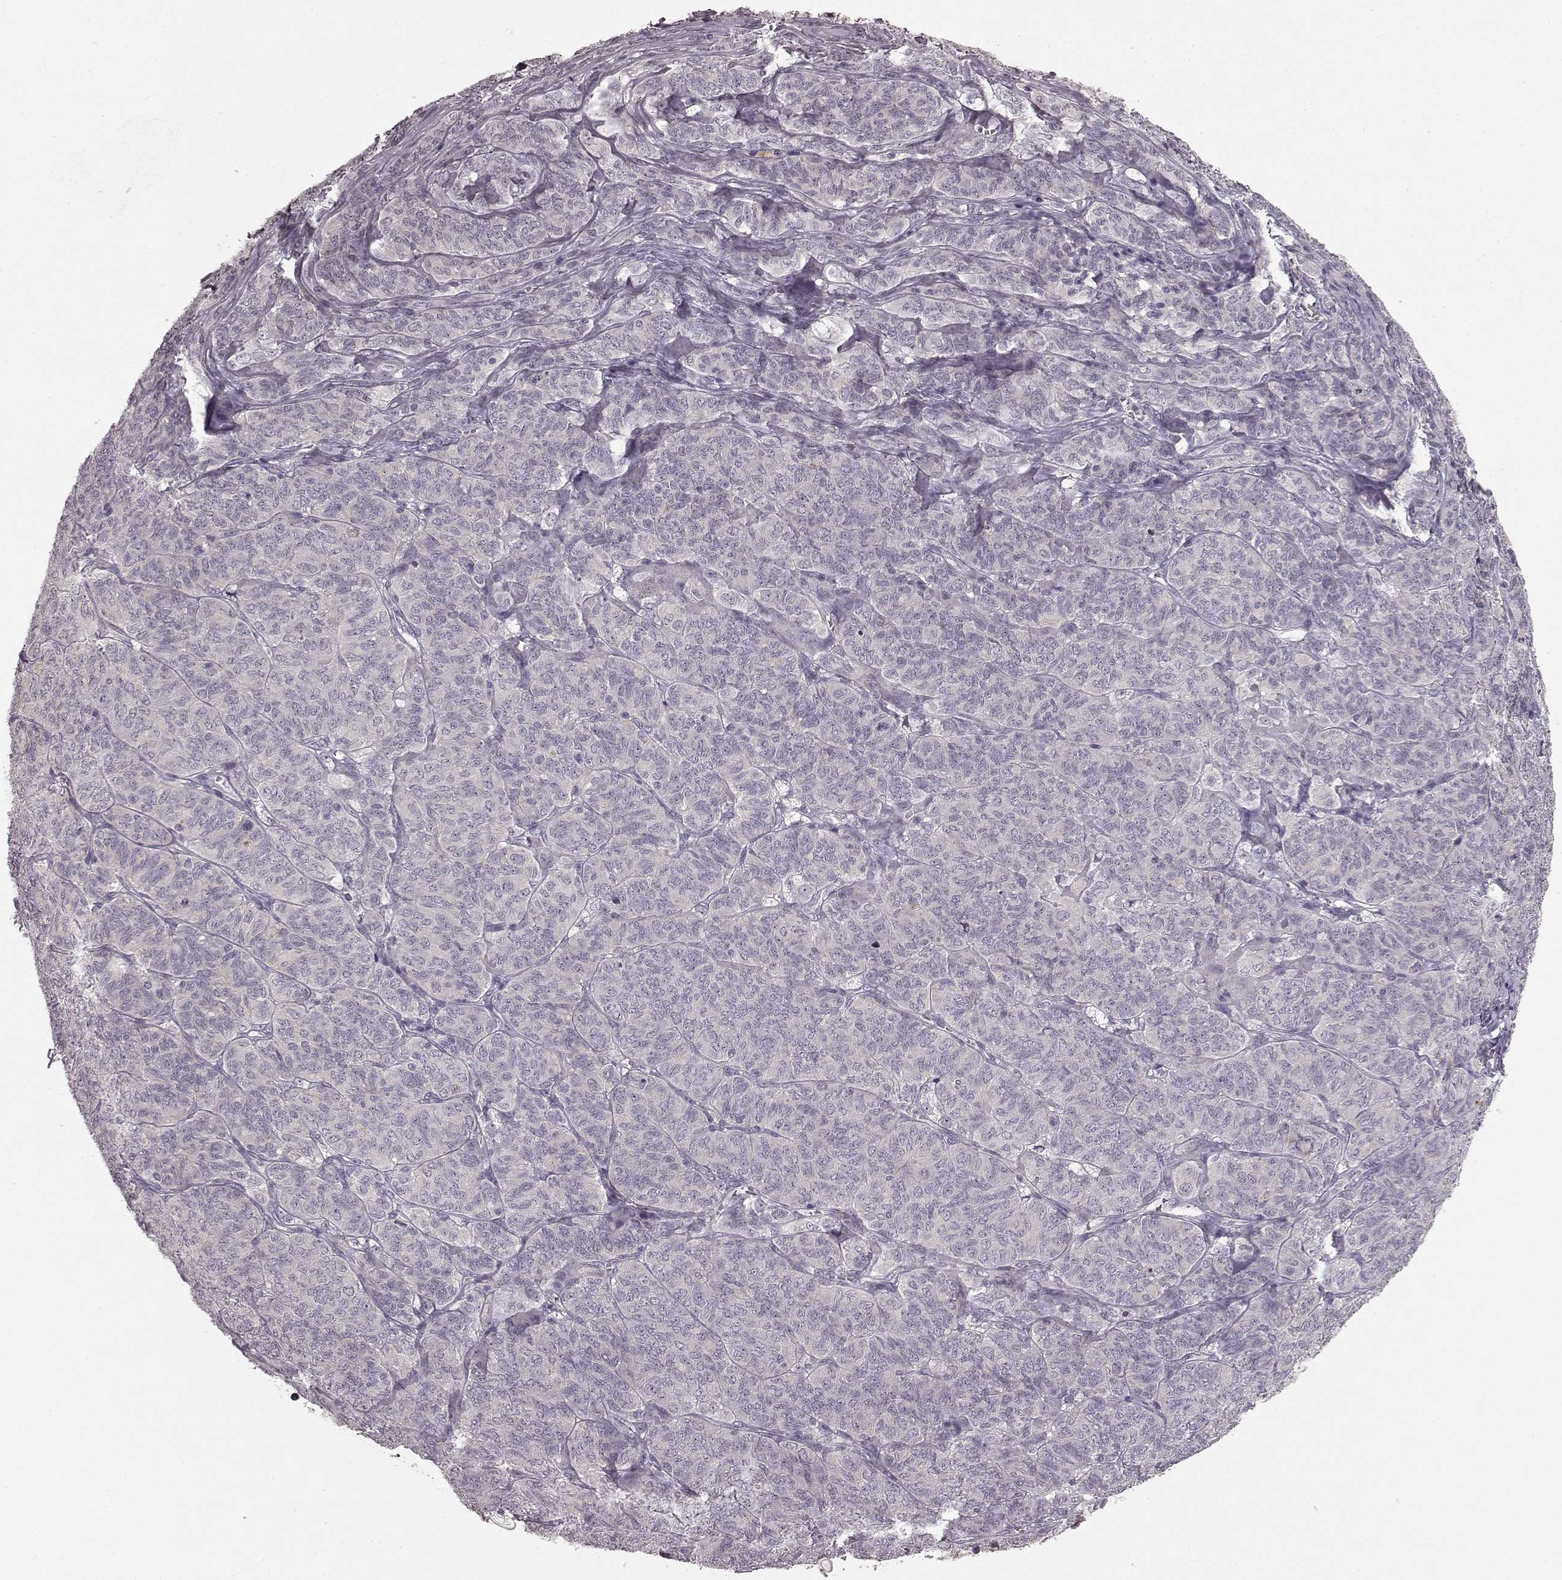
{"staining": {"intensity": "negative", "quantity": "none", "location": "none"}, "tissue": "ovarian cancer", "cell_type": "Tumor cells", "image_type": "cancer", "snomed": [{"axis": "morphology", "description": "Carcinoma, endometroid"}, {"axis": "topography", "description": "Ovary"}], "caption": "Tumor cells are negative for protein expression in human ovarian cancer. Brightfield microscopy of immunohistochemistry (IHC) stained with DAB (3,3'-diaminobenzidine) (brown) and hematoxylin (blue), captured at high magnification.", "gene": "SLC22A18", "patient": {"sex": "female", "age": 80}}